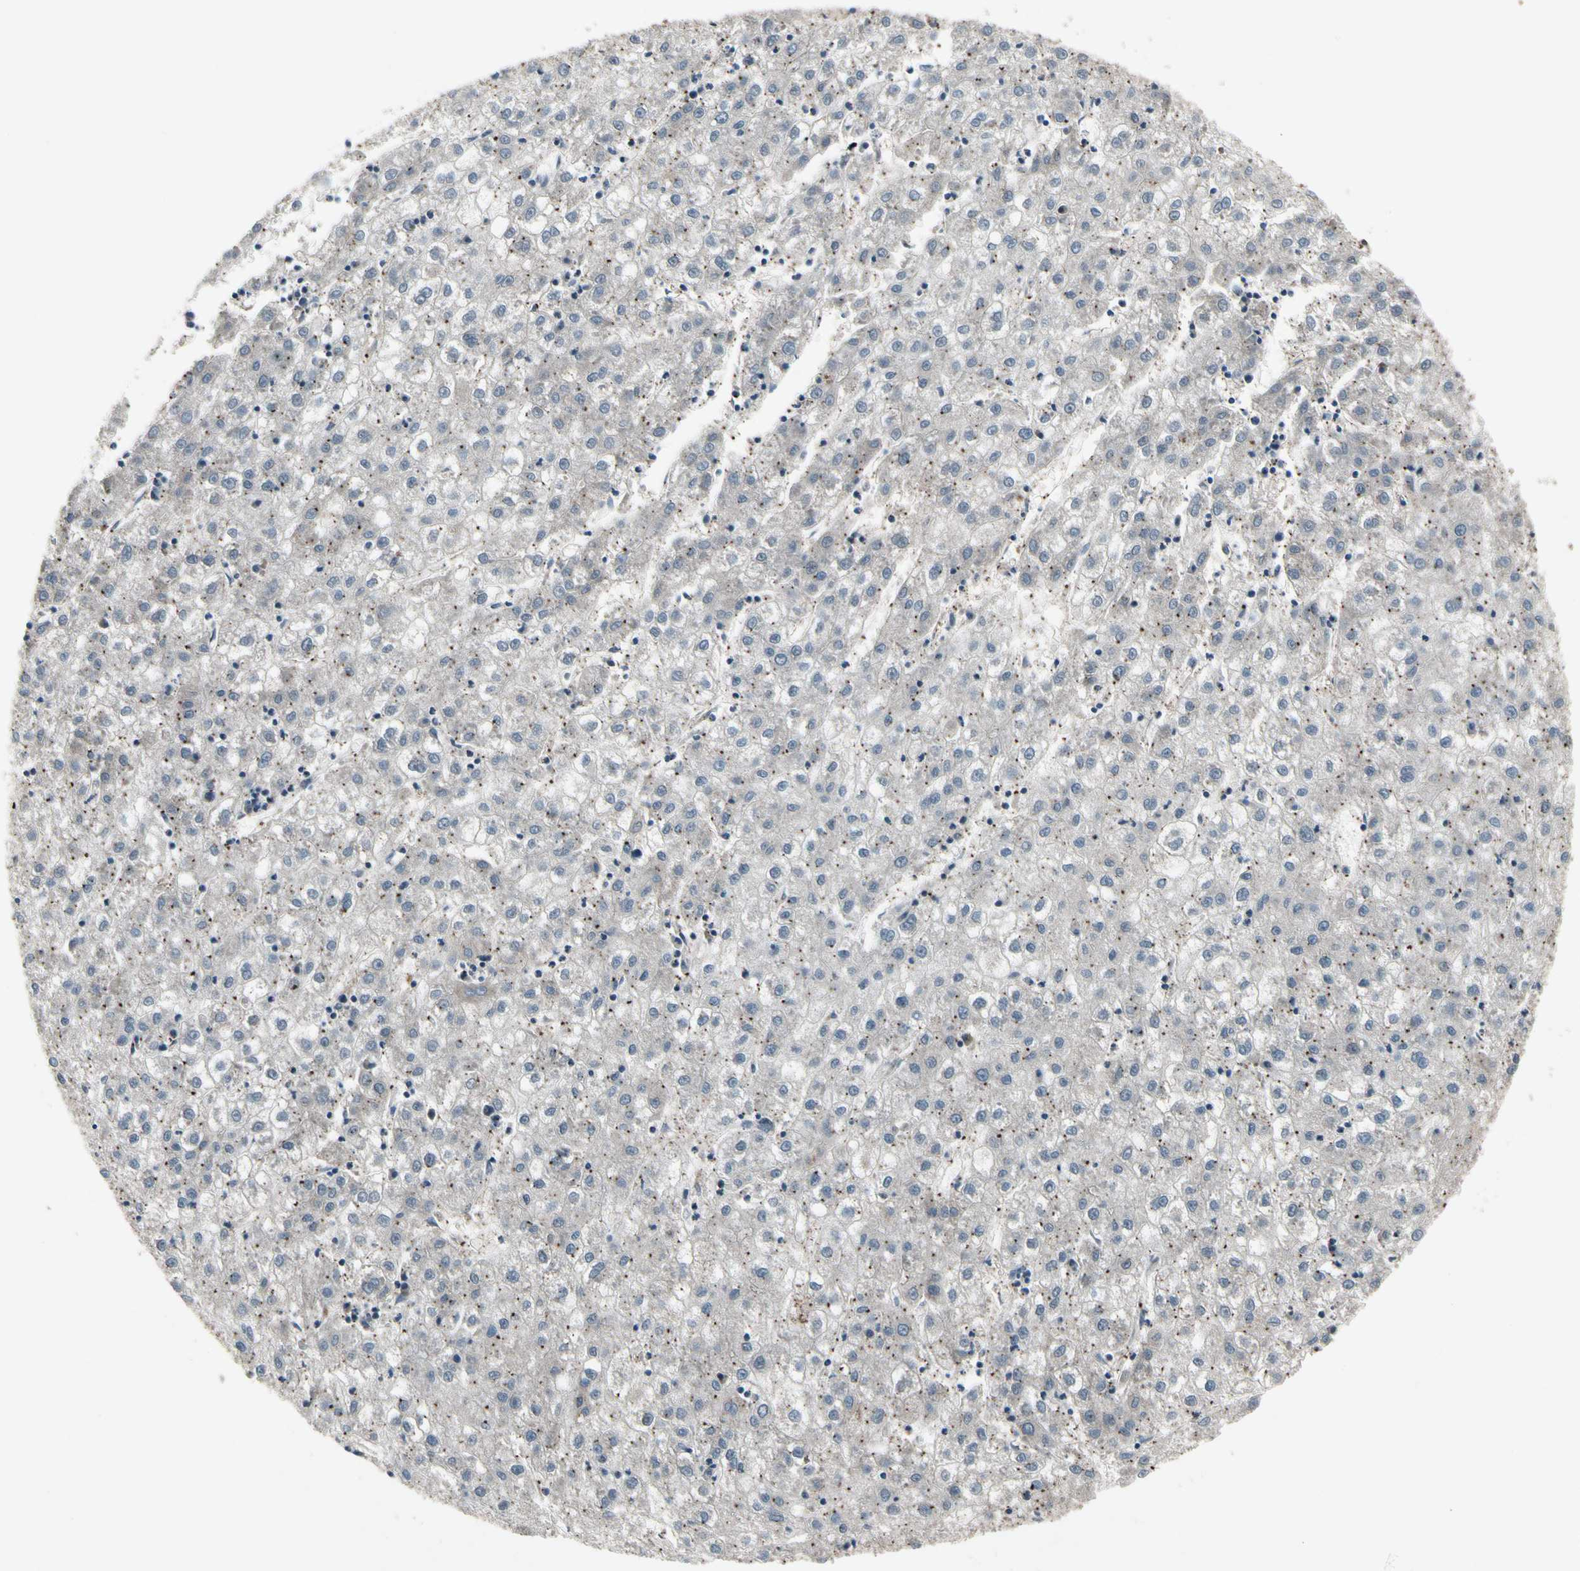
{"staining": {"intensity": "moderate", "quantity": "25%-75%", "location": "cytoplasmic/membranous"}, "tissue": "liver cancer", "cell_type": "Tumor cells", "image_type": "cancer", "snomed": [{"axis": "morphology", "description": "Carcinoma, Hepatocellular, NOS"}, {"axis": "topography", "description": "Liver"}], "caption": "A histopathology image showing moderate cytoplasmic/membranous positivity in approximately 25%-75% of tumor cells in hepatocellular carcinoma (liver), as visualized by brown immunohistochemical staining.", "gene": "NMI", "patient": {"sex": "male", "age": 72}}